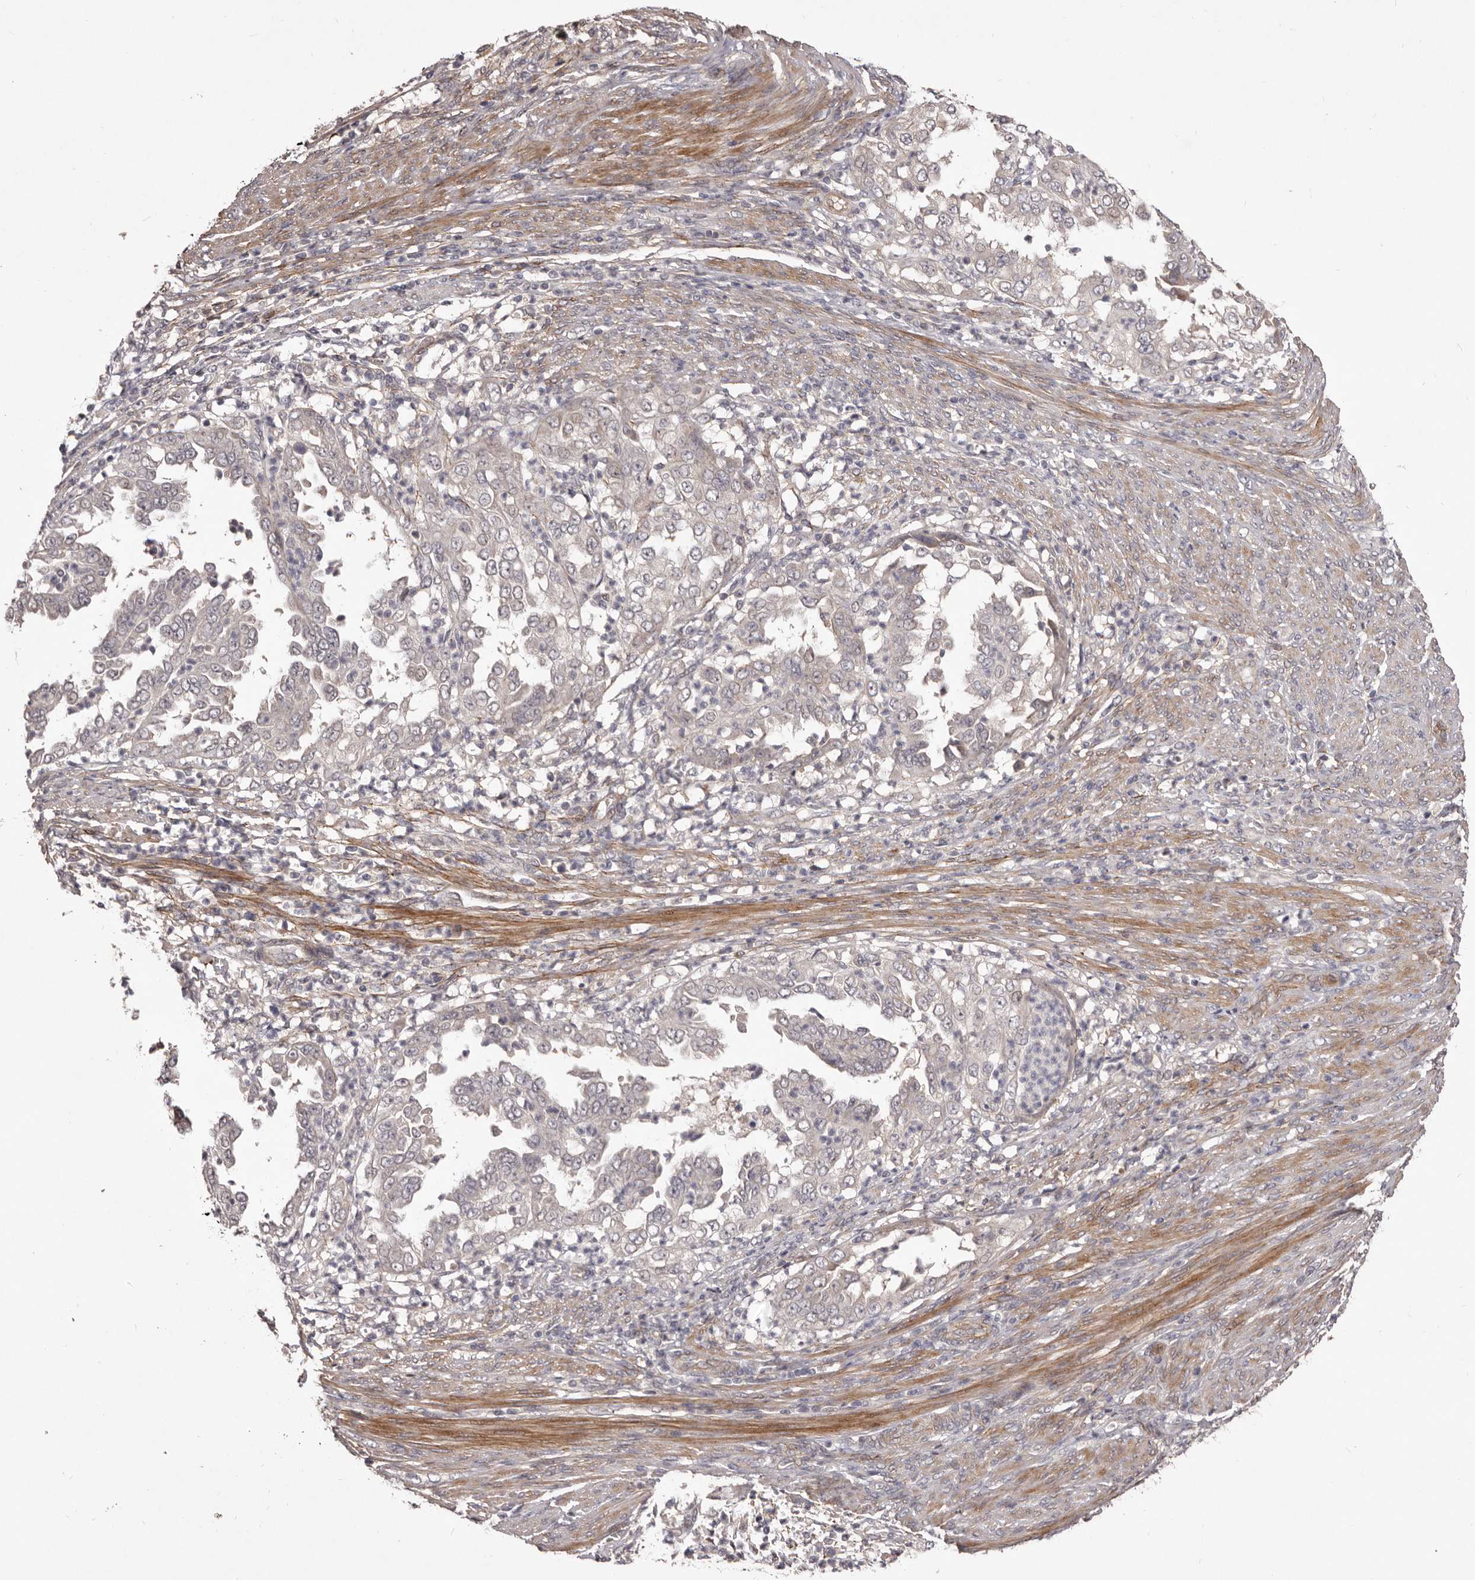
{"staining": {"intensity": "negative", "quantity": "none", "location": "none"}, "tissue": "endometrial cancer", "cell_type": "Tumor cells", "image_type": "cancer", "snomed": [{"axis": "morphology", "description": "Adenocarcinoma, NOS"}, {"axis": "topography", "description": "Endometrium"}], "caption": "A high-resolution photomicrograph shows immunohistochemistry (IHC) staining of endometrial cancer (adenocarcinoma), which reveals no significant staining in tumor cells.", "gene": "HBS1L", "patient": {"sex": "female", "age": 85}}